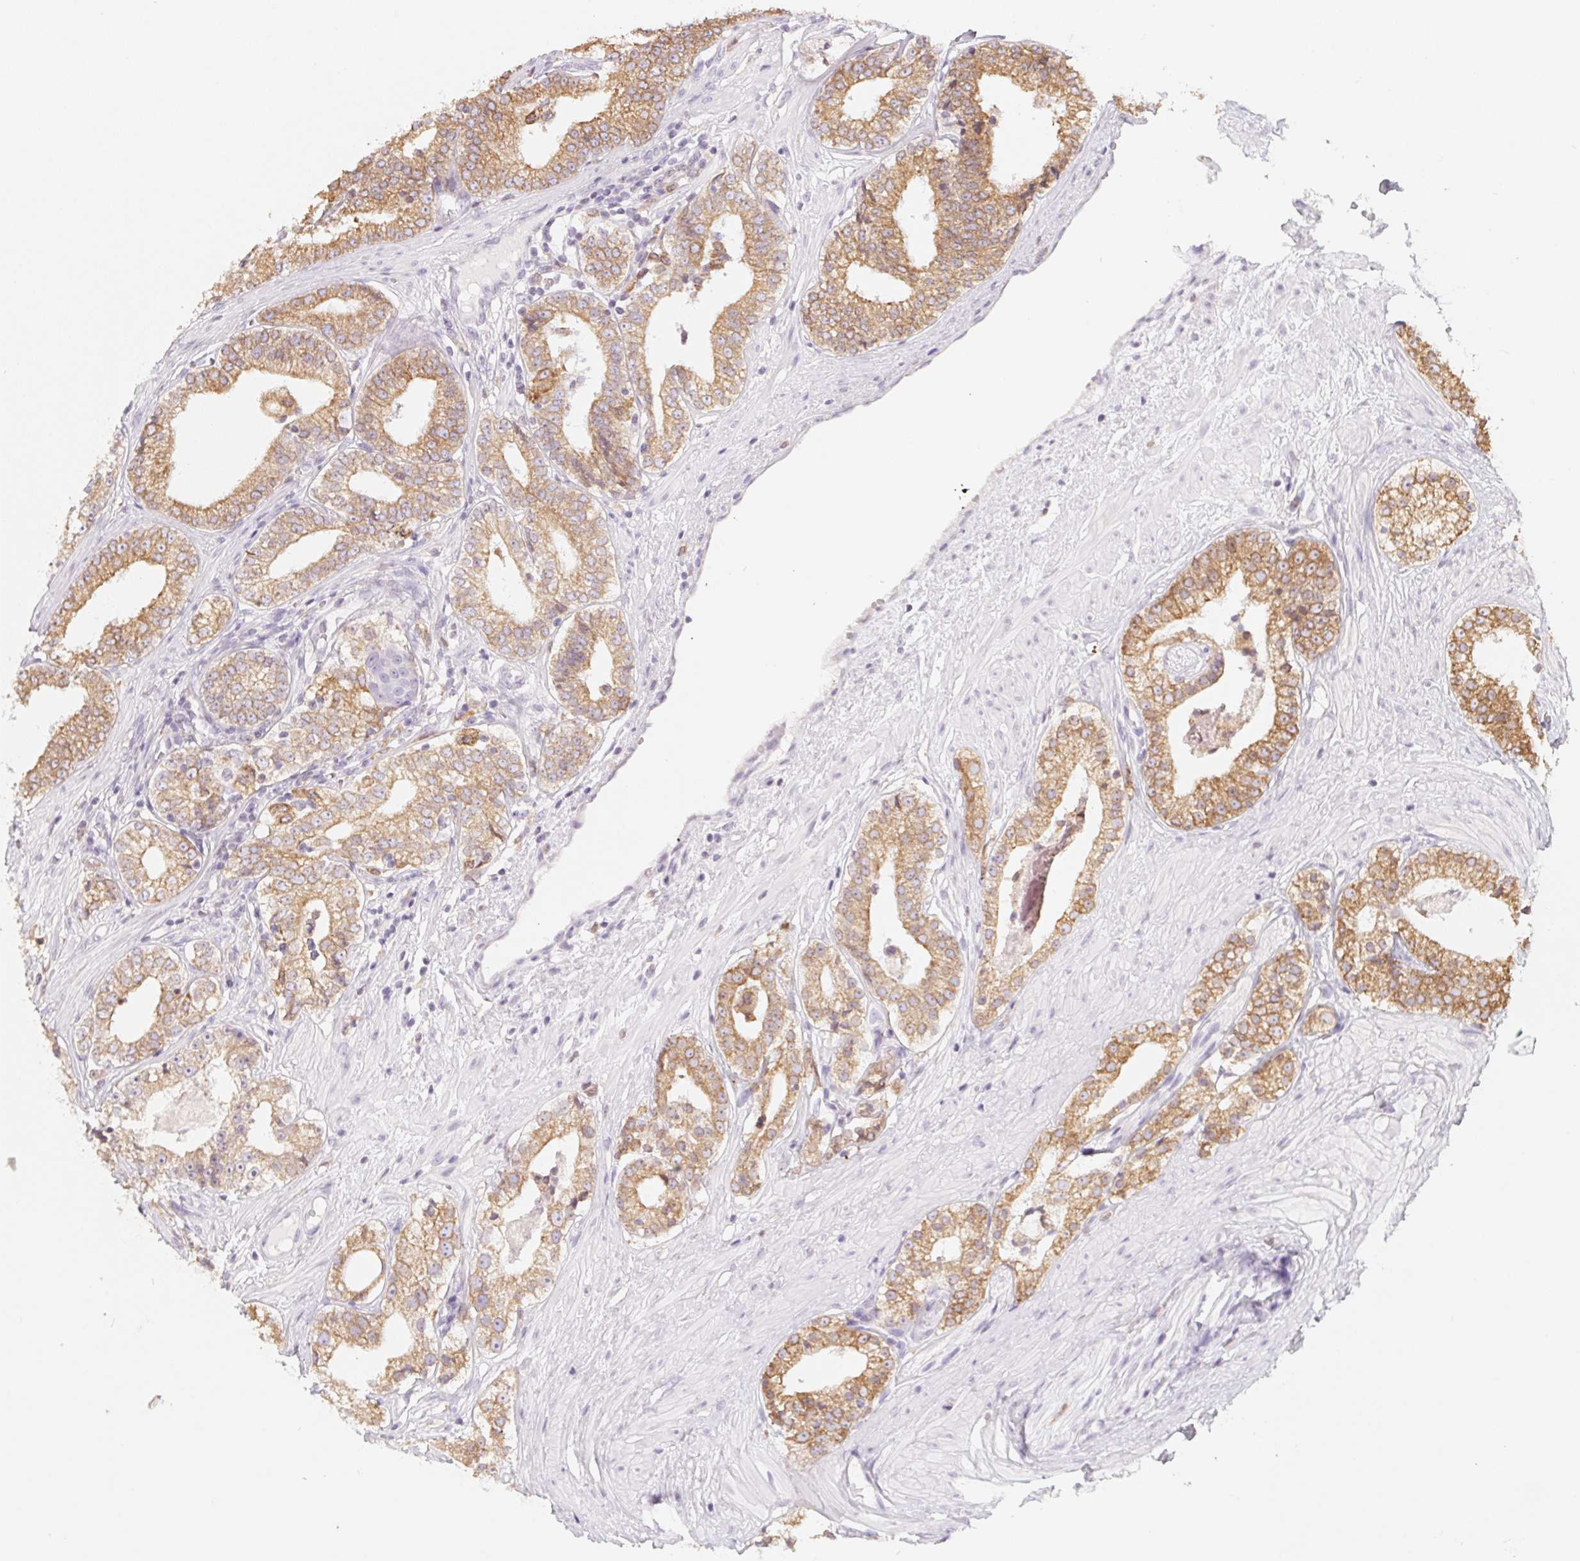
{"staining": {"intensity": "moderate", "quantity": ">75%", "location": "cytoplasmic/membranous"}, "tissue": "prostate cancer", "cell_type": "Tumor cells", "image_type": "cancer", "snomed": [{"axis": "morphology", "description": "Adenocarcinoma, Low grade"}, {"axis": "topography", "description": "Prostate"}], "caption": "Immunohistochemical staining of human adenocarcinoma (low-grade) (prostate) exhibits medium levels of moderate cytoplasmic/membranous staining in approximately >75% of tumor cells.", "gene": "SOAT1", "patient": {"sex": "male", "age": 60}}